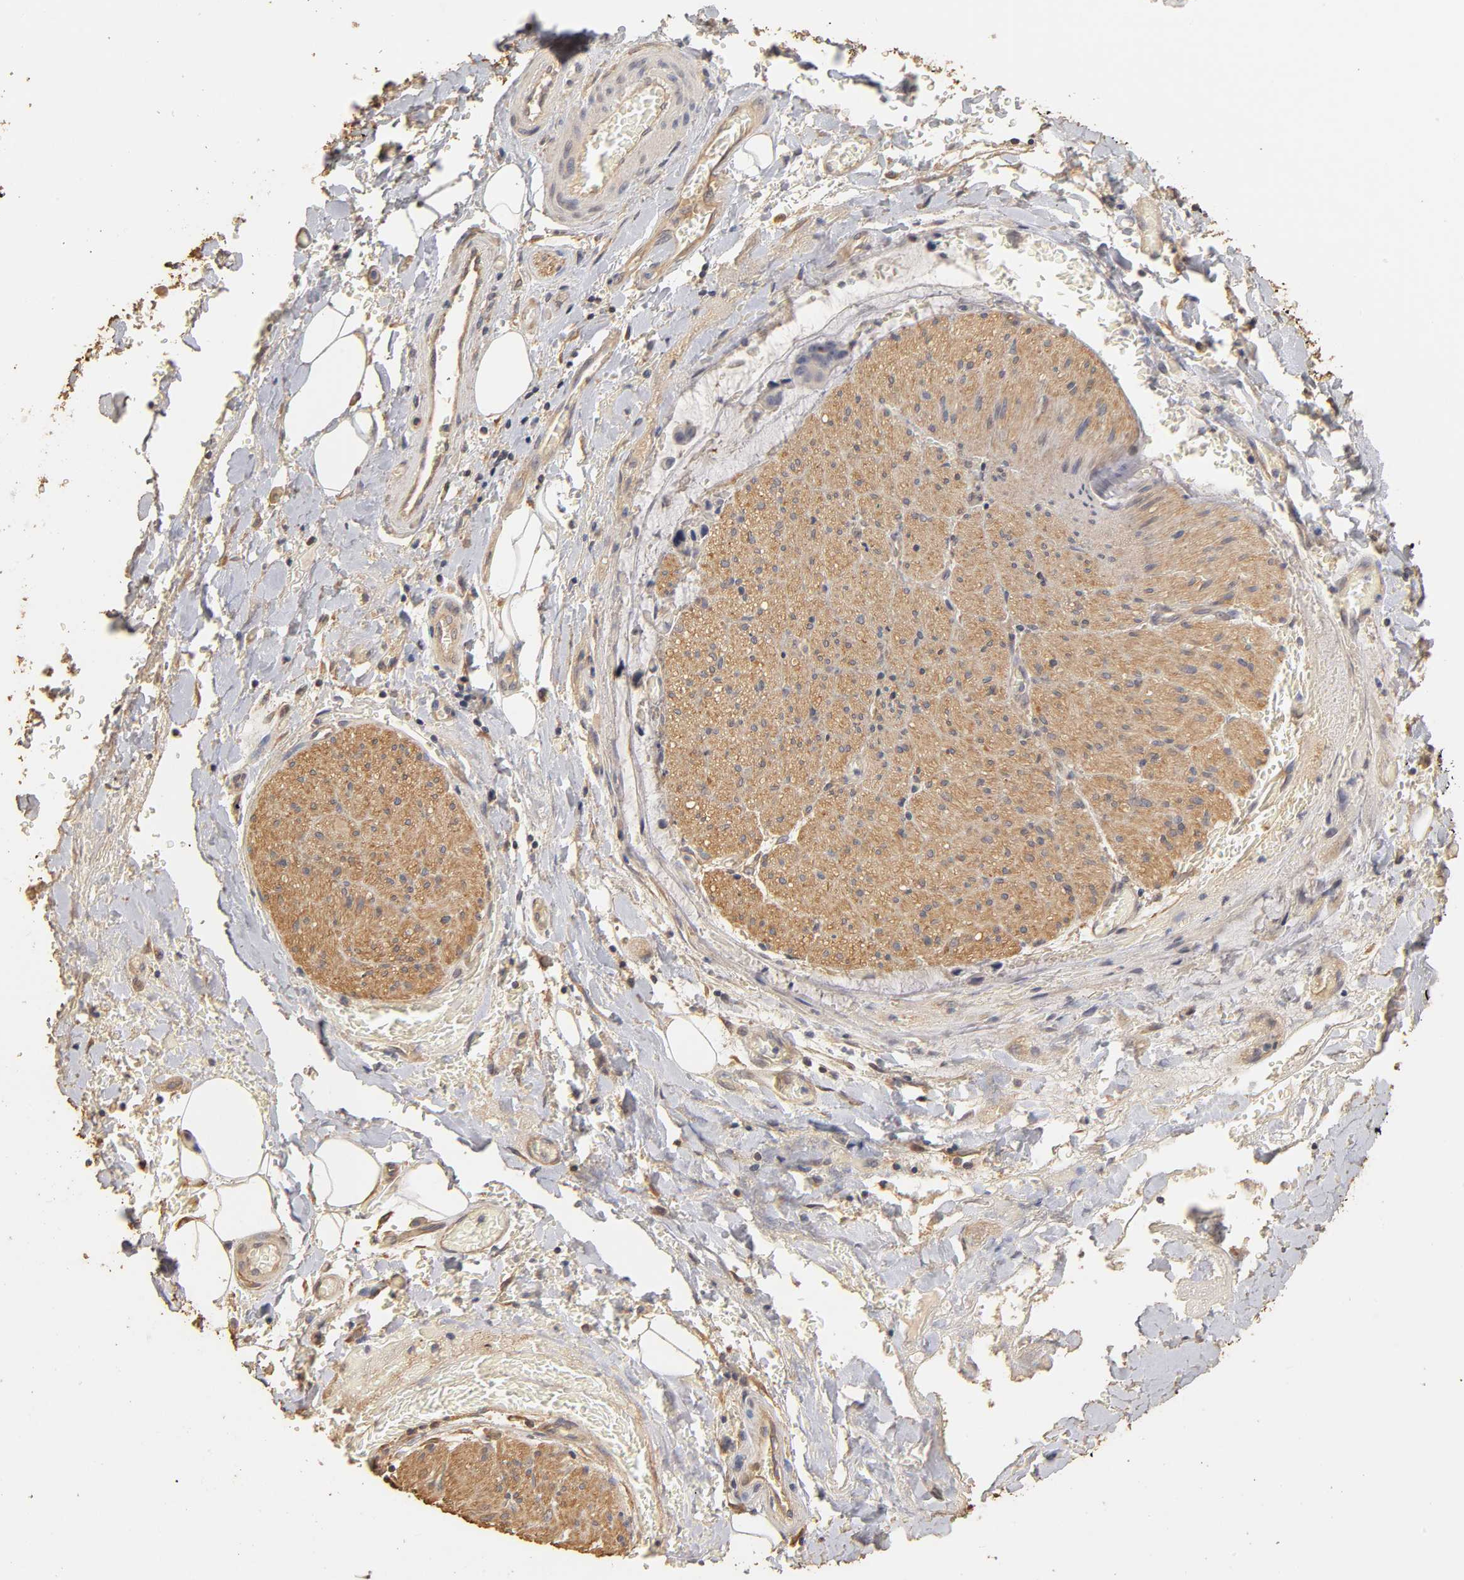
{"staining": {"intensity": "weak", "quantity": ">75%", "location": "cytoplasmic/membranous"}, "tissue": "adipose tissue", "cell_type": "Adipocytes", "image_type": "normal", "snomed": [{"axis": "morphology", "description": "Normal tissue, NOS"}, {"axis": "morphology", "description": "Cholangiocarcinoma"}, {"axis": "topography", "description": "Liver"}, {"axis": "topography", "description": "Peripheral nerve tissue"}], "caption": "A brown stain shows weak cytoplasmic/membranous positivity of a protein in adipocytes of normal adipose tissue. The staining was performed using DAB, with brown indicating positive protein expression. Nuclei are stained blue with hematoxylin.", "gene": "VSIG4", "patient": {"sex": "male", "age": 50}}